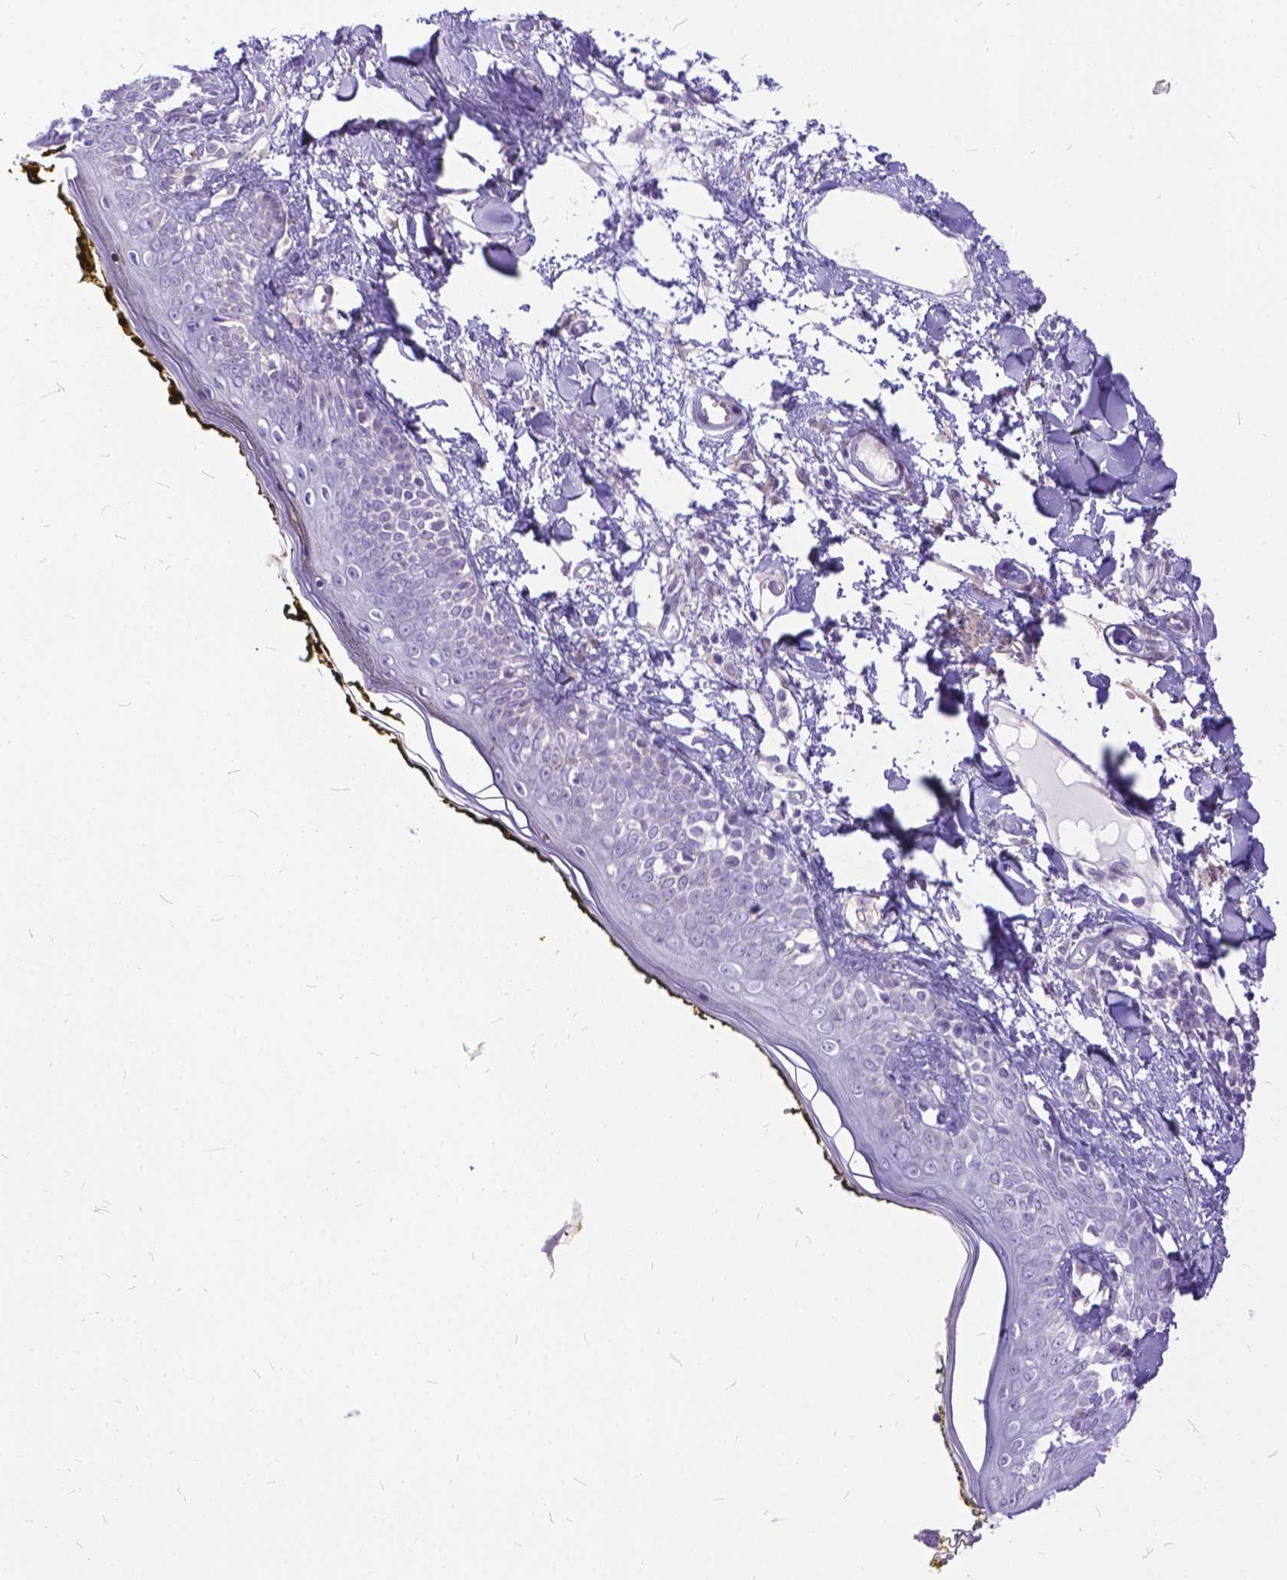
{"staining": {"intensity": "negative", "quantity": "none", "location": "none"}, "tissue": "skin", "cell_type": "Fibroblasts", "image_type": "normal", "snomed": [{"axis": "morphology", "description": "Normal tissue, NOS"}, {"axis": "topography", "description": "Skin"}], "caption": "This is a image of IHC staining of benign skin, which shows no positivity in fibroblasts.", "gene": "TMEM169", "patient": {"sex": "male", "age": 76}}